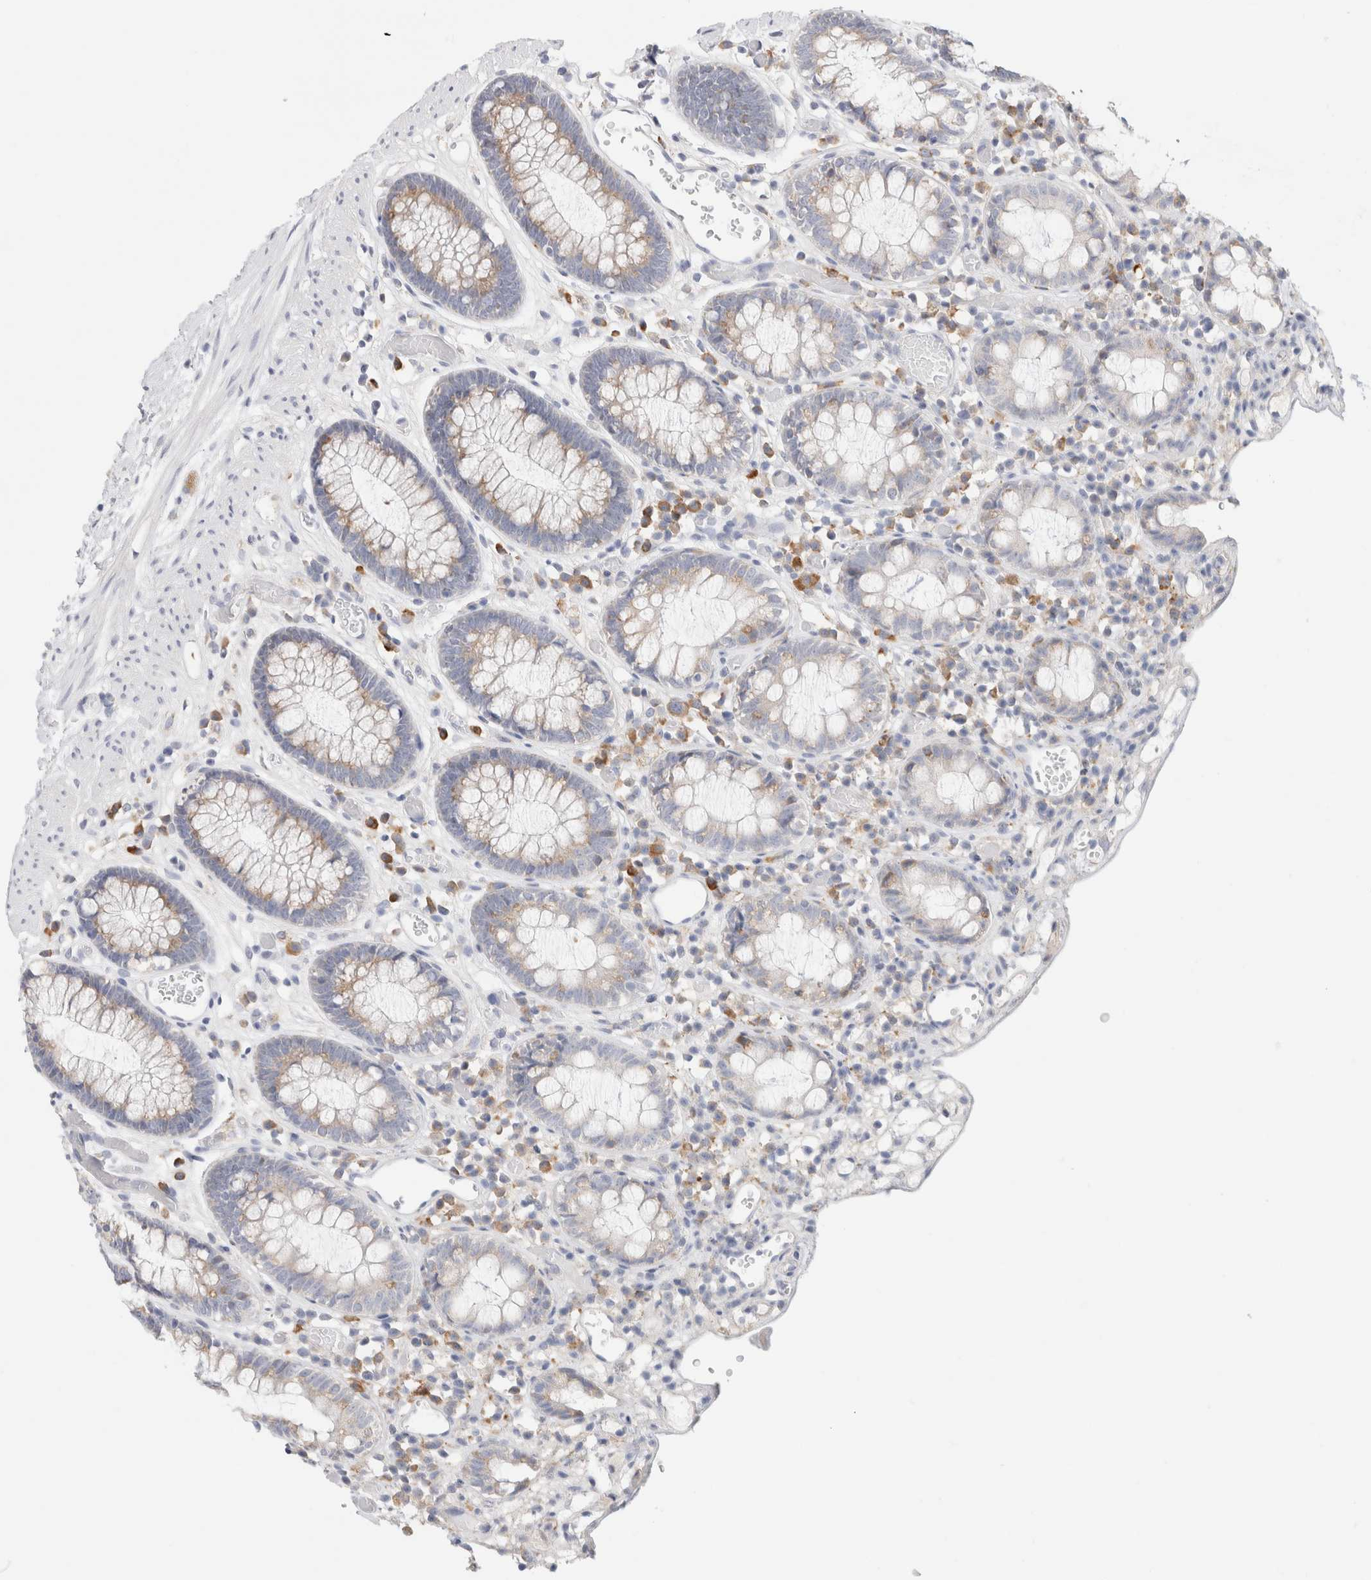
{"staining": {"intensity": "negative", "quantity": "none", "location": "none"}, "tissue": "colon", "cell_type": "Endothelial cells", "image_type": "normal", "snomed": [{"axis": "morphology", "description": "Normal tissue, NOS"}, {"axis": "topography", "description": "Colon"}], "caption": "Photomicrograph shows no significant protein staining in endothelial cells of unremarkable colon. (IHC, brightfield microscopy, high magnification).", "gene": "CSK", "patient": {"sex": "male", "age": 14}}